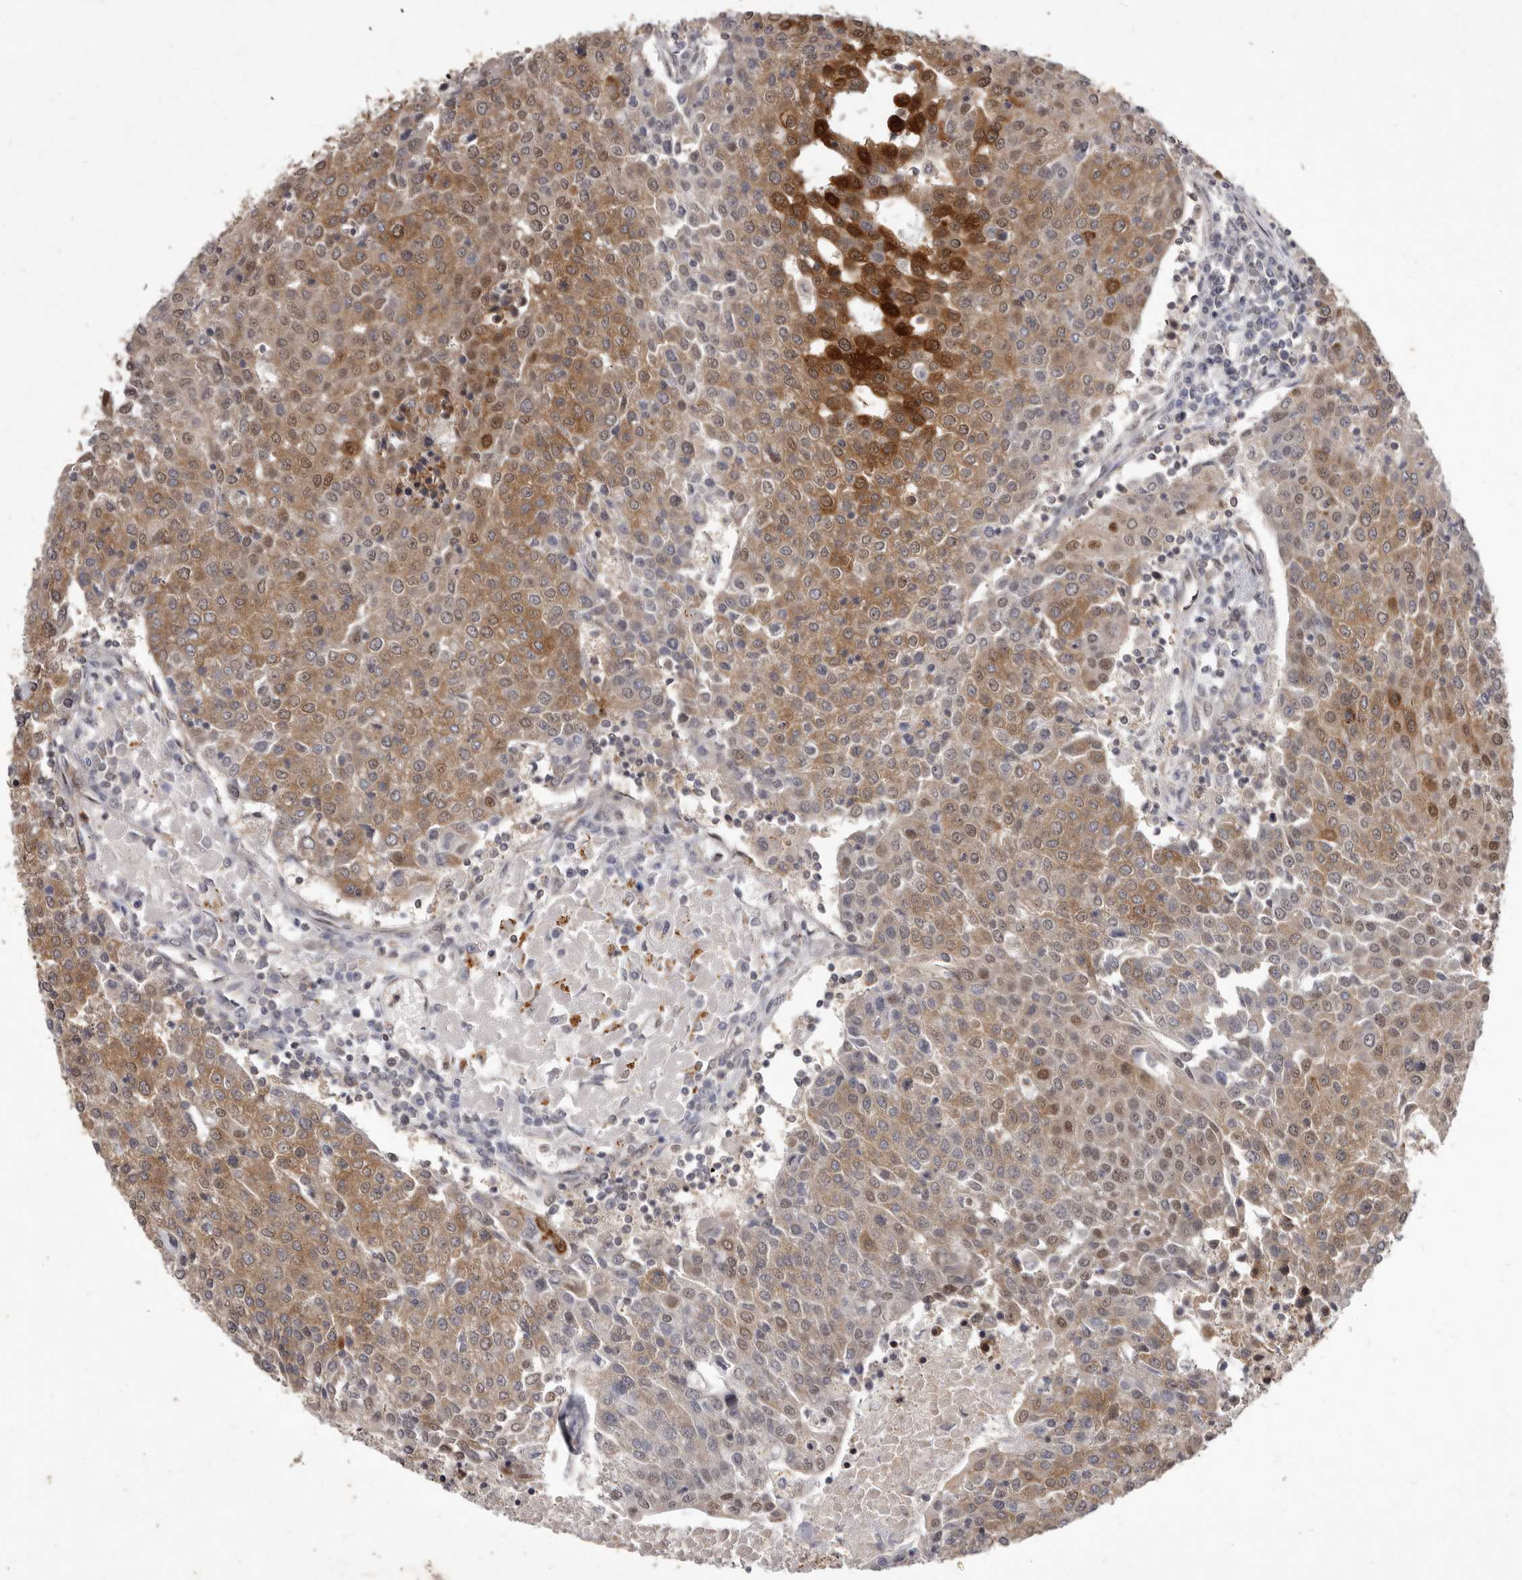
{"staining": {"intensity": "moderate", "quantity": ">75%", "location": "cytoplasmic/membranous,nuclear"}, "tissue": "urothelial cancer", "cell_type": "Tumor cells", "image_type": "cancer", "snomed": [{"axis": "morphology", "description": "Urothelial carcinoma, High grade"}, {"axis": "topography", "description": "Urinary bladder"}], "caption": "IHC staining of high-grade urothelial carcinoma, which exhibits medium levels of moderate cytoplasmic/membranous and nuclear expression in approximately >75% of tumor cells indicating moderate cytoplasmic/membranous and nuclear protein staining. The staining was performed using DAB (3,3'-diaminobenzidine) (brown) for protein detection and nuclei were counterstained in hematoxylin (blue).", "gene": "ACLY", "patient": {"sex": "female", "age": 85}}